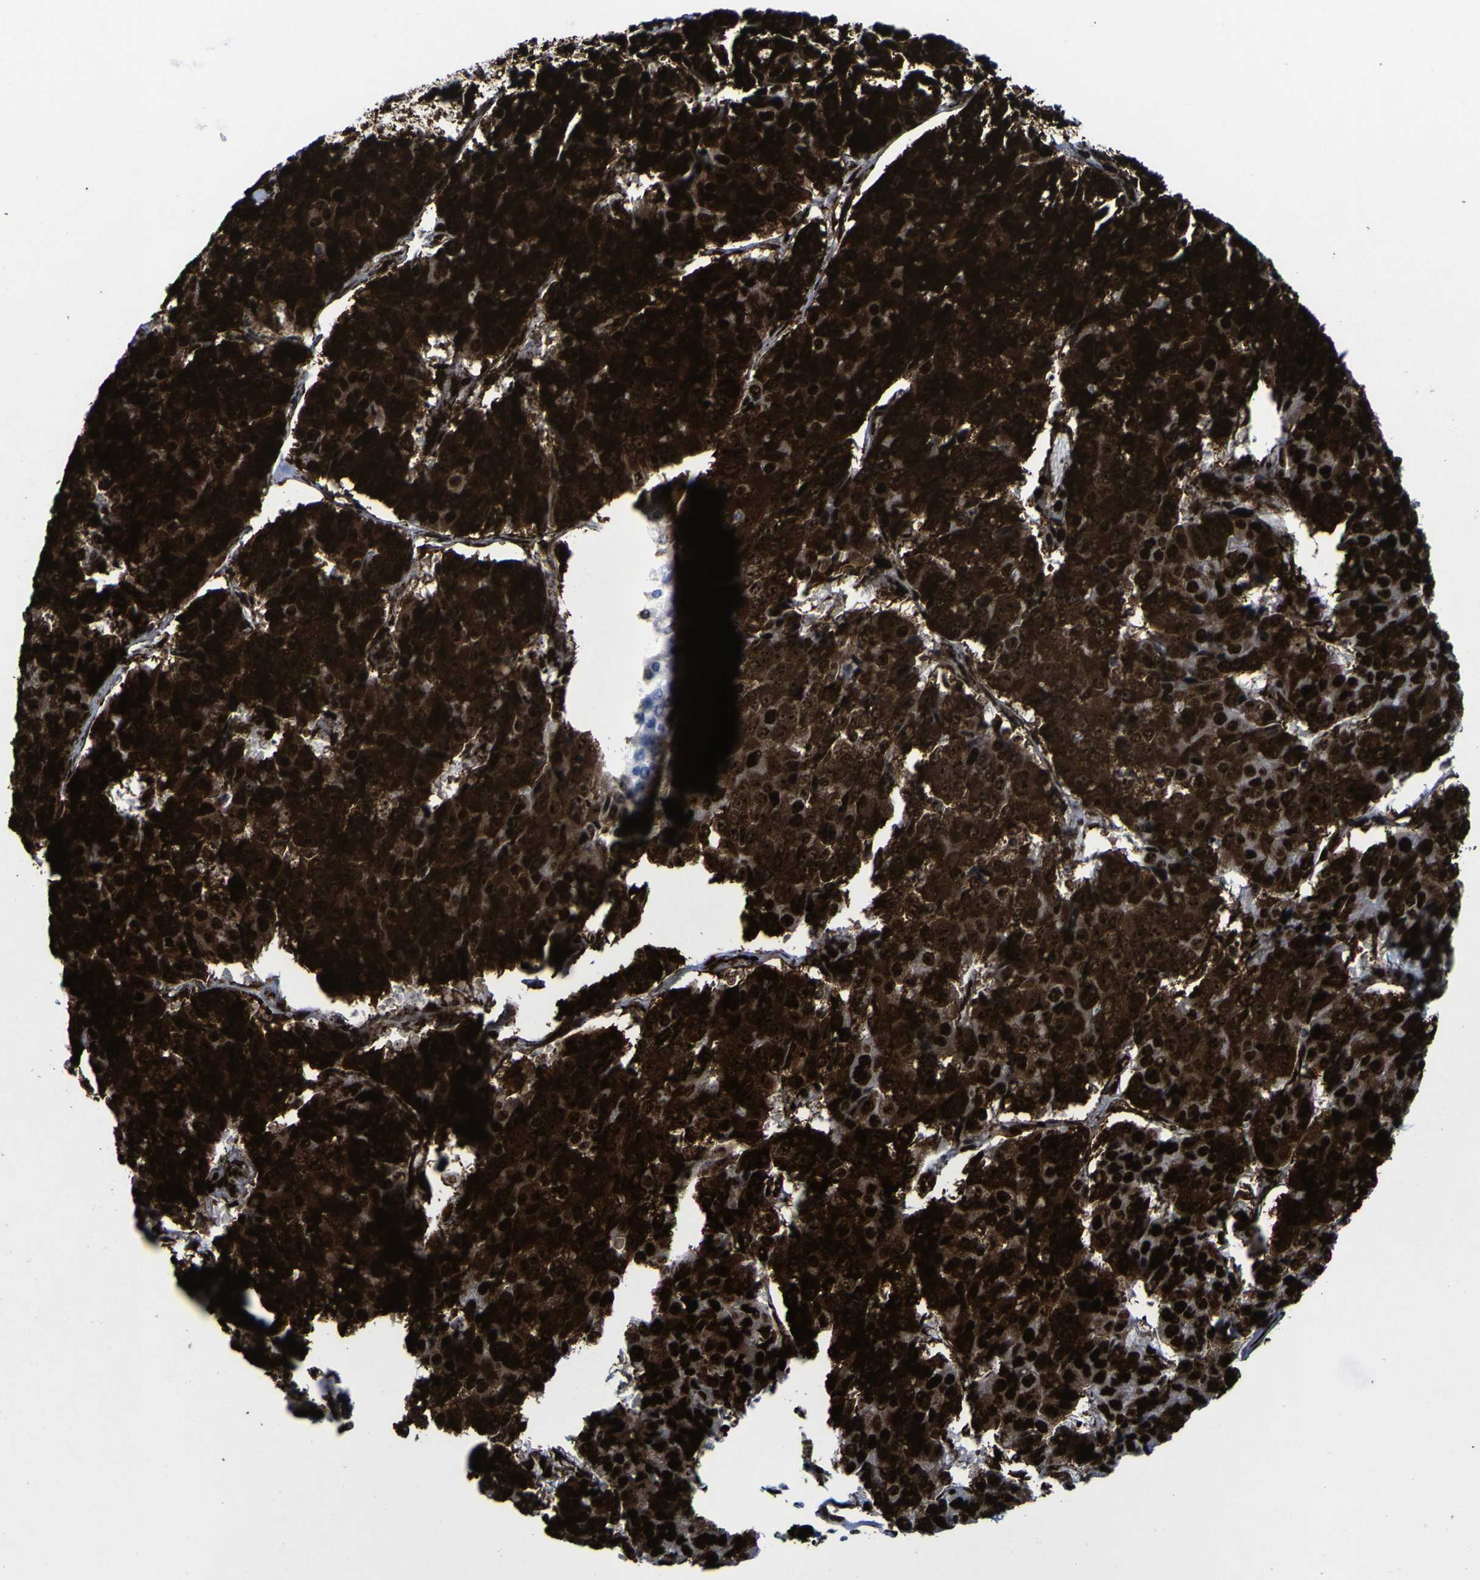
{"staining": {"intensity": "strong", "quantity": ">75%", "location": "cytoplasmic/membranous,nuclear"}, "tissue": "pancreatic cancer", "cell_type": "Tumor cells", "image_type": "cancer", "snomed": [{"axis": "morphology", "description": "Adenocarcinoma, NOS"}, {"axis": "topography", "description": "Pancreas"}], "caption": "Tumor cells display high levels of strong cytoplasmic/membranous and nuclear staining in approximately >75% of cells in human adenocarcinoma (pancreatic). (DAB (3,3'-diaminobenzidine) = brown stain, brightfield microscopy at high magnification).", "gene": "NPM1", "patient": {"sex": "male", "age": 50}}